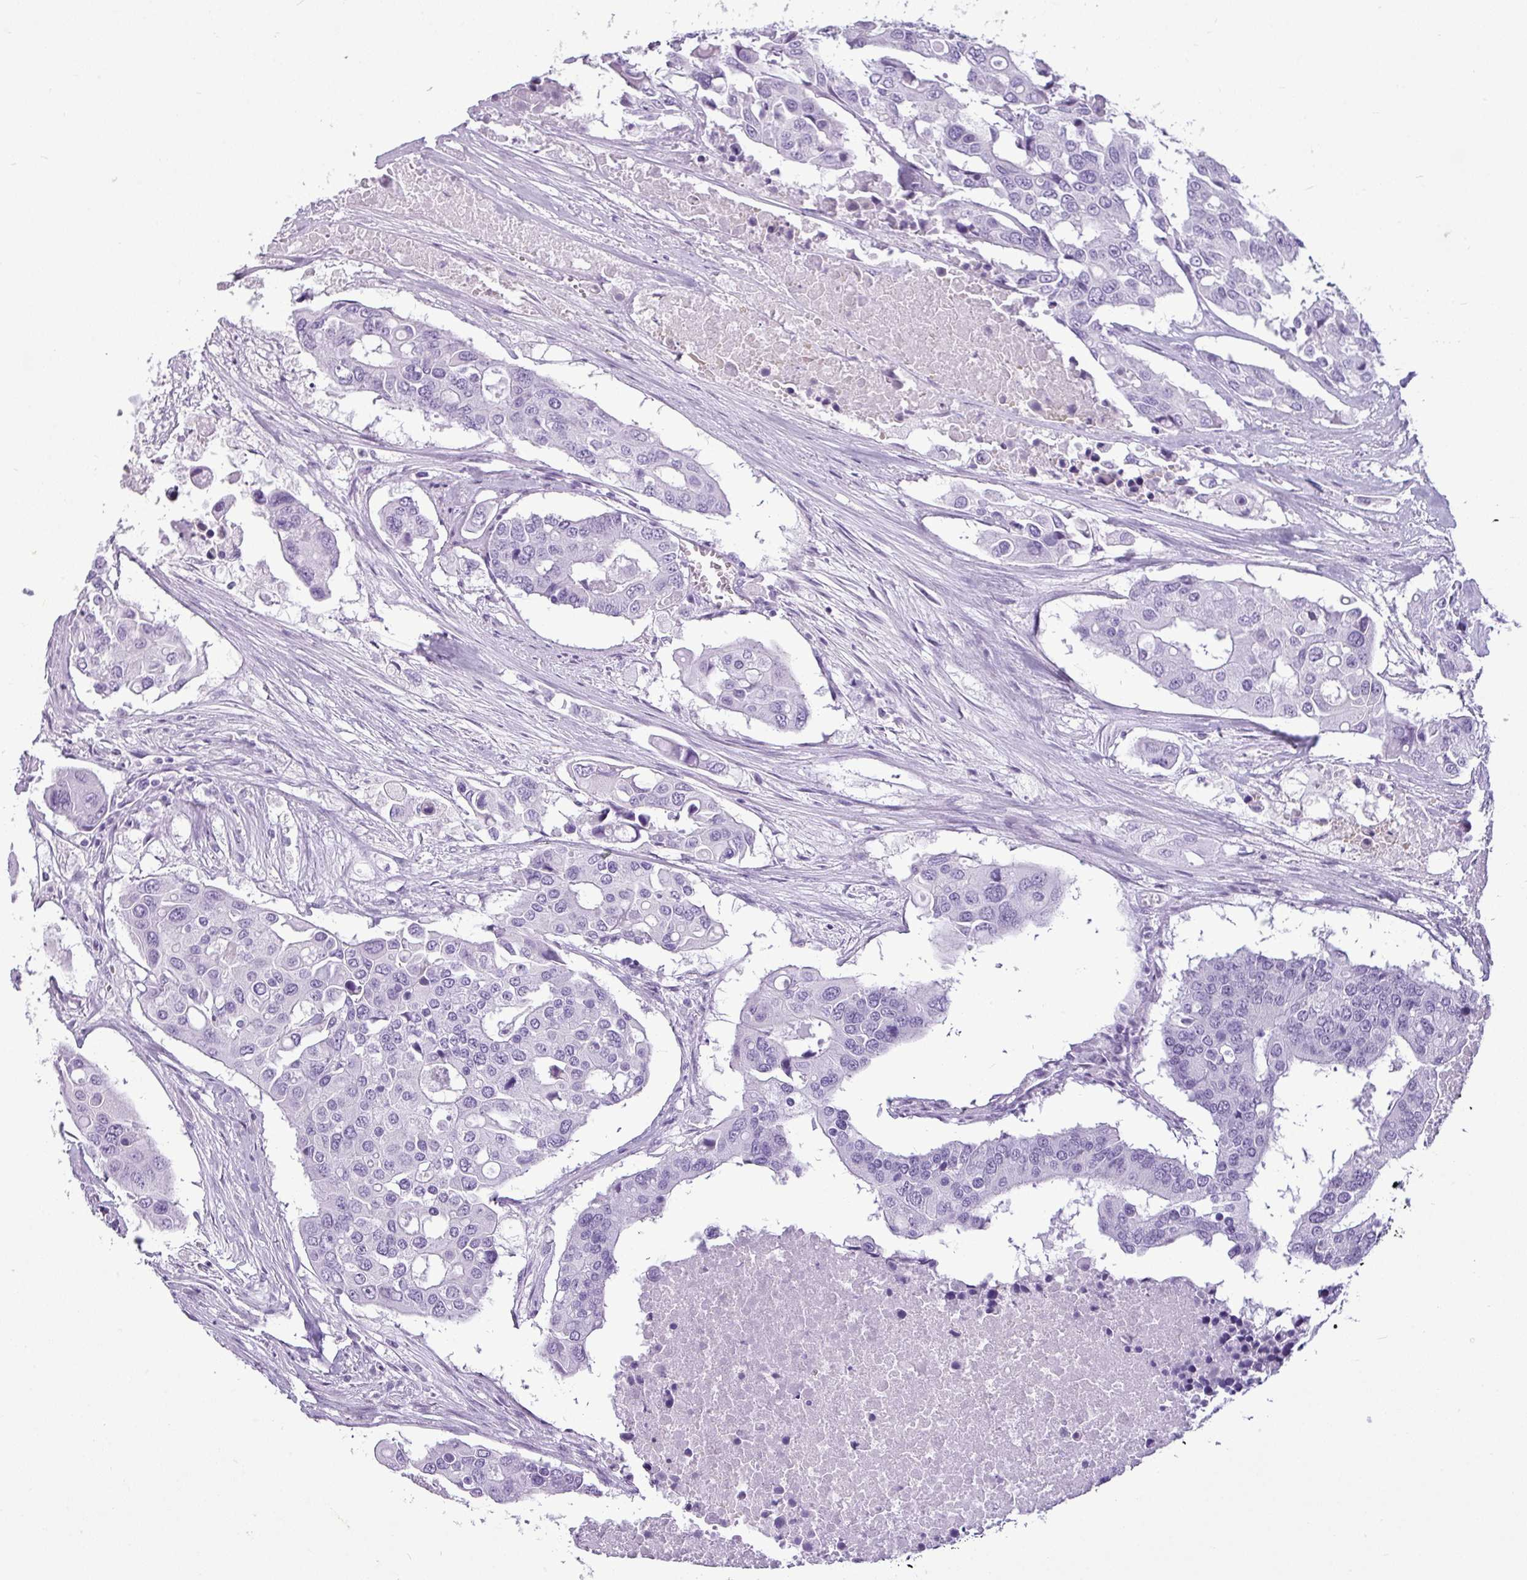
{"staining": {"intensity": "negative", "quantity": "none", "location": "none"}, "tissue": "colorectal cancer", "cell_type": "Tumor cells", "image_type": "cancer", "snomed": [{"axis": "morphology", "description": "Adenocarcinoma, NOS"}, {"axis": "topography", "description": "Colon"}], "caption": "Immunohistochemistry of colorectal adenocarcinoma reveals no expression in tumor cells.", "gene": "AMY1B", "patient": {"sex": "male", "age": 77}}